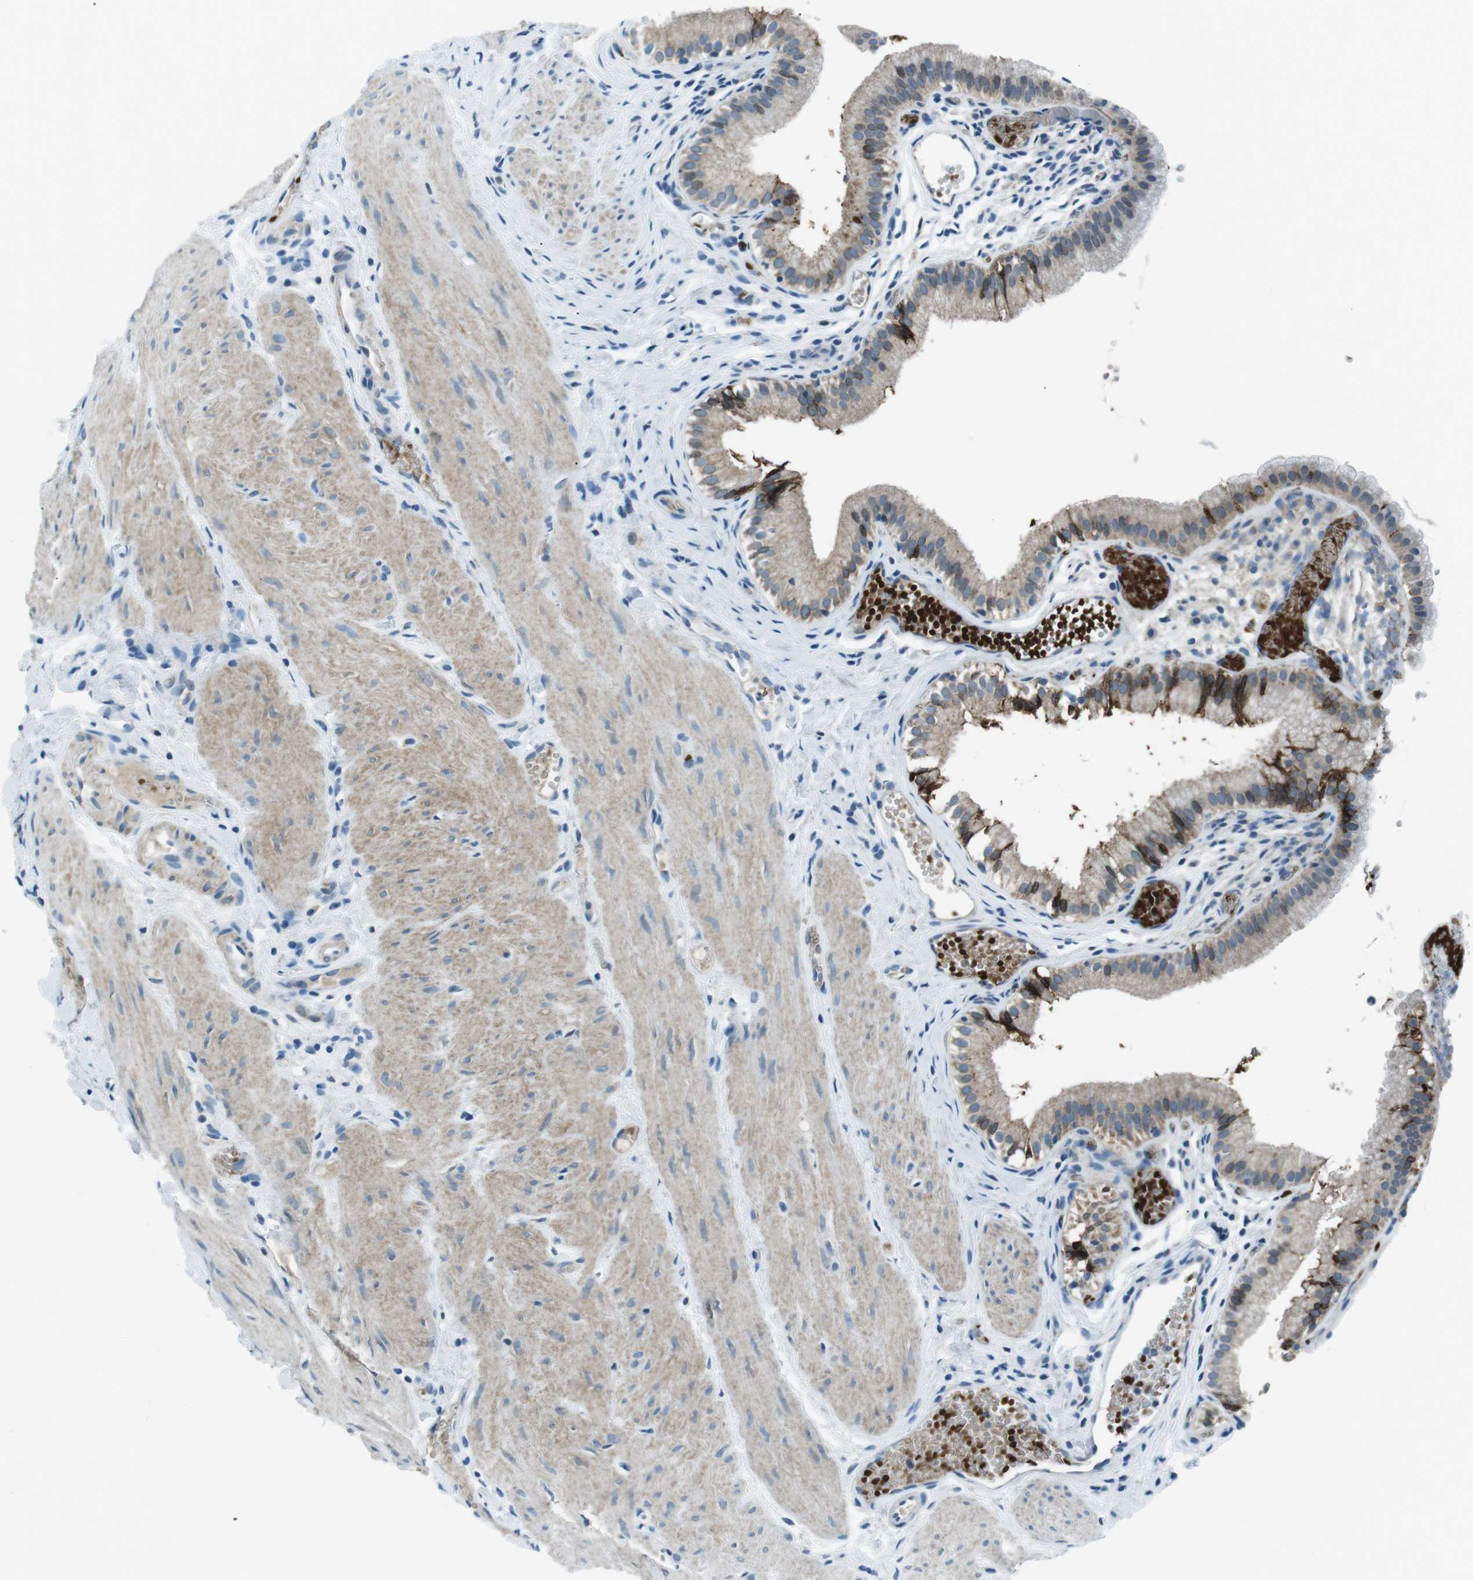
{"staining": {"intensity": "moderate", "quantity": "<25%", "location": "cytoplasmic/membranous"}, "tissue": "gallbladder", "cell_type": "Glandular cells", "image_type": "normal", "snomed": [{"axis": "morphology", "description": "Normal tissue, NOS"}, {"axis": "topography", "description": "Gallbladder"}], "caption": "Immunohistochemical staining of unremarkable gallbladder exhibits low levels of moderate cytoplasmic/membranous expression in approximately <25% of glandular cells. (Stains: DAB (3,3'-diaminobenzidine) in brown, nuclei in blue, Microscopy: brightfield microscopy at high magnification).", "gene": "ST6GAL1", "patient": {"sex": "female", "age": 26}}